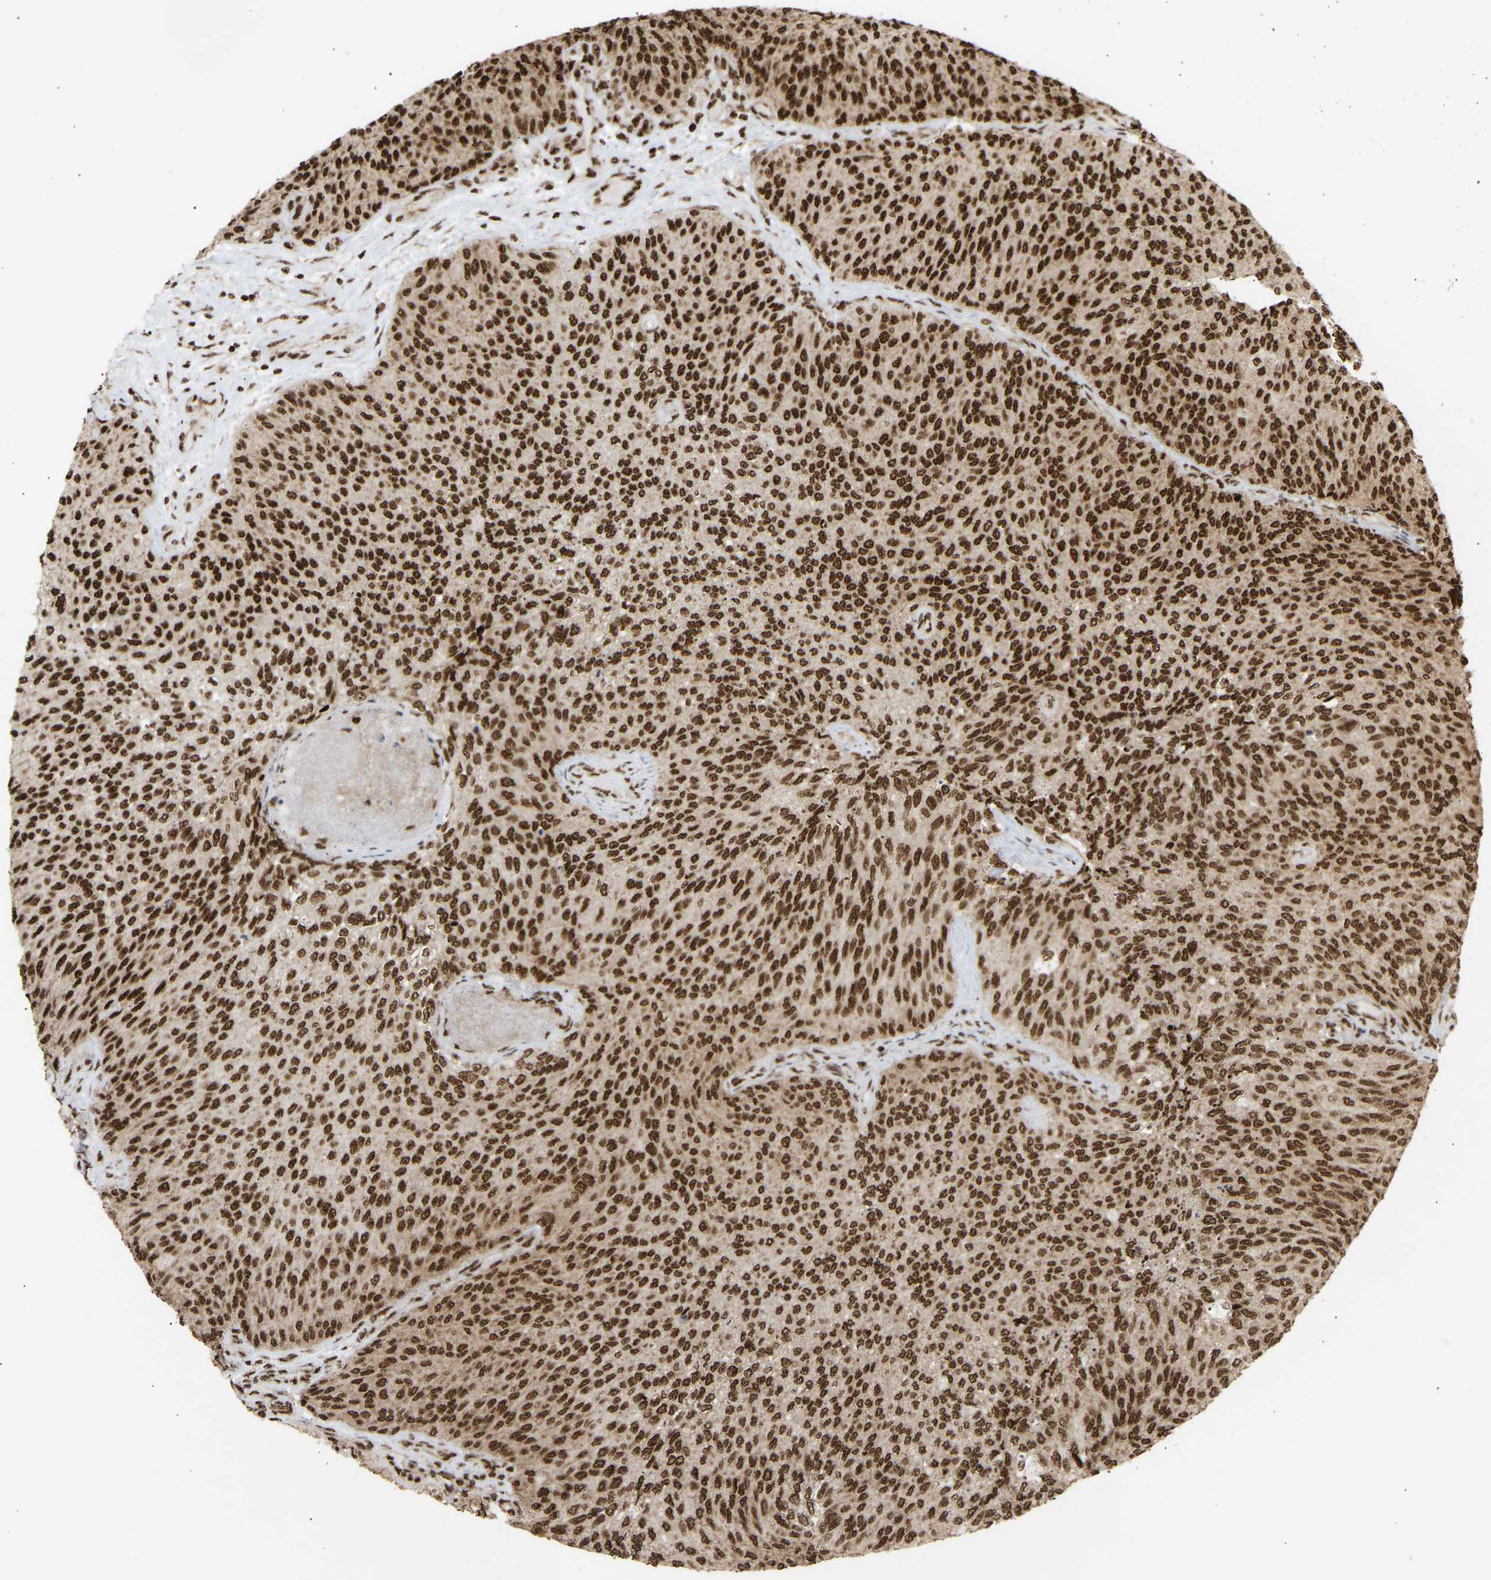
{"staining": {"intensity": "strong", "quantity": ">75%", "location": "nuclear"}, "tissue": "urothelial cancer", "cell_type": "Tumor cells", "image_type": "cancer", "snomed": [{"axis": "morphology", "description": "Urothelial carcinoma, Low grade"}, {"axis": "topography", "description": "Urinary bladder"}], "caption": "Immunohistochemical staining of urothelial carcinoma (low-grade) exhibits high levels of strong nuclear protein staining in about >75% of tumor cells.", "gene": "ALYREF", "patient": {"sex": "female", "age": 79}}